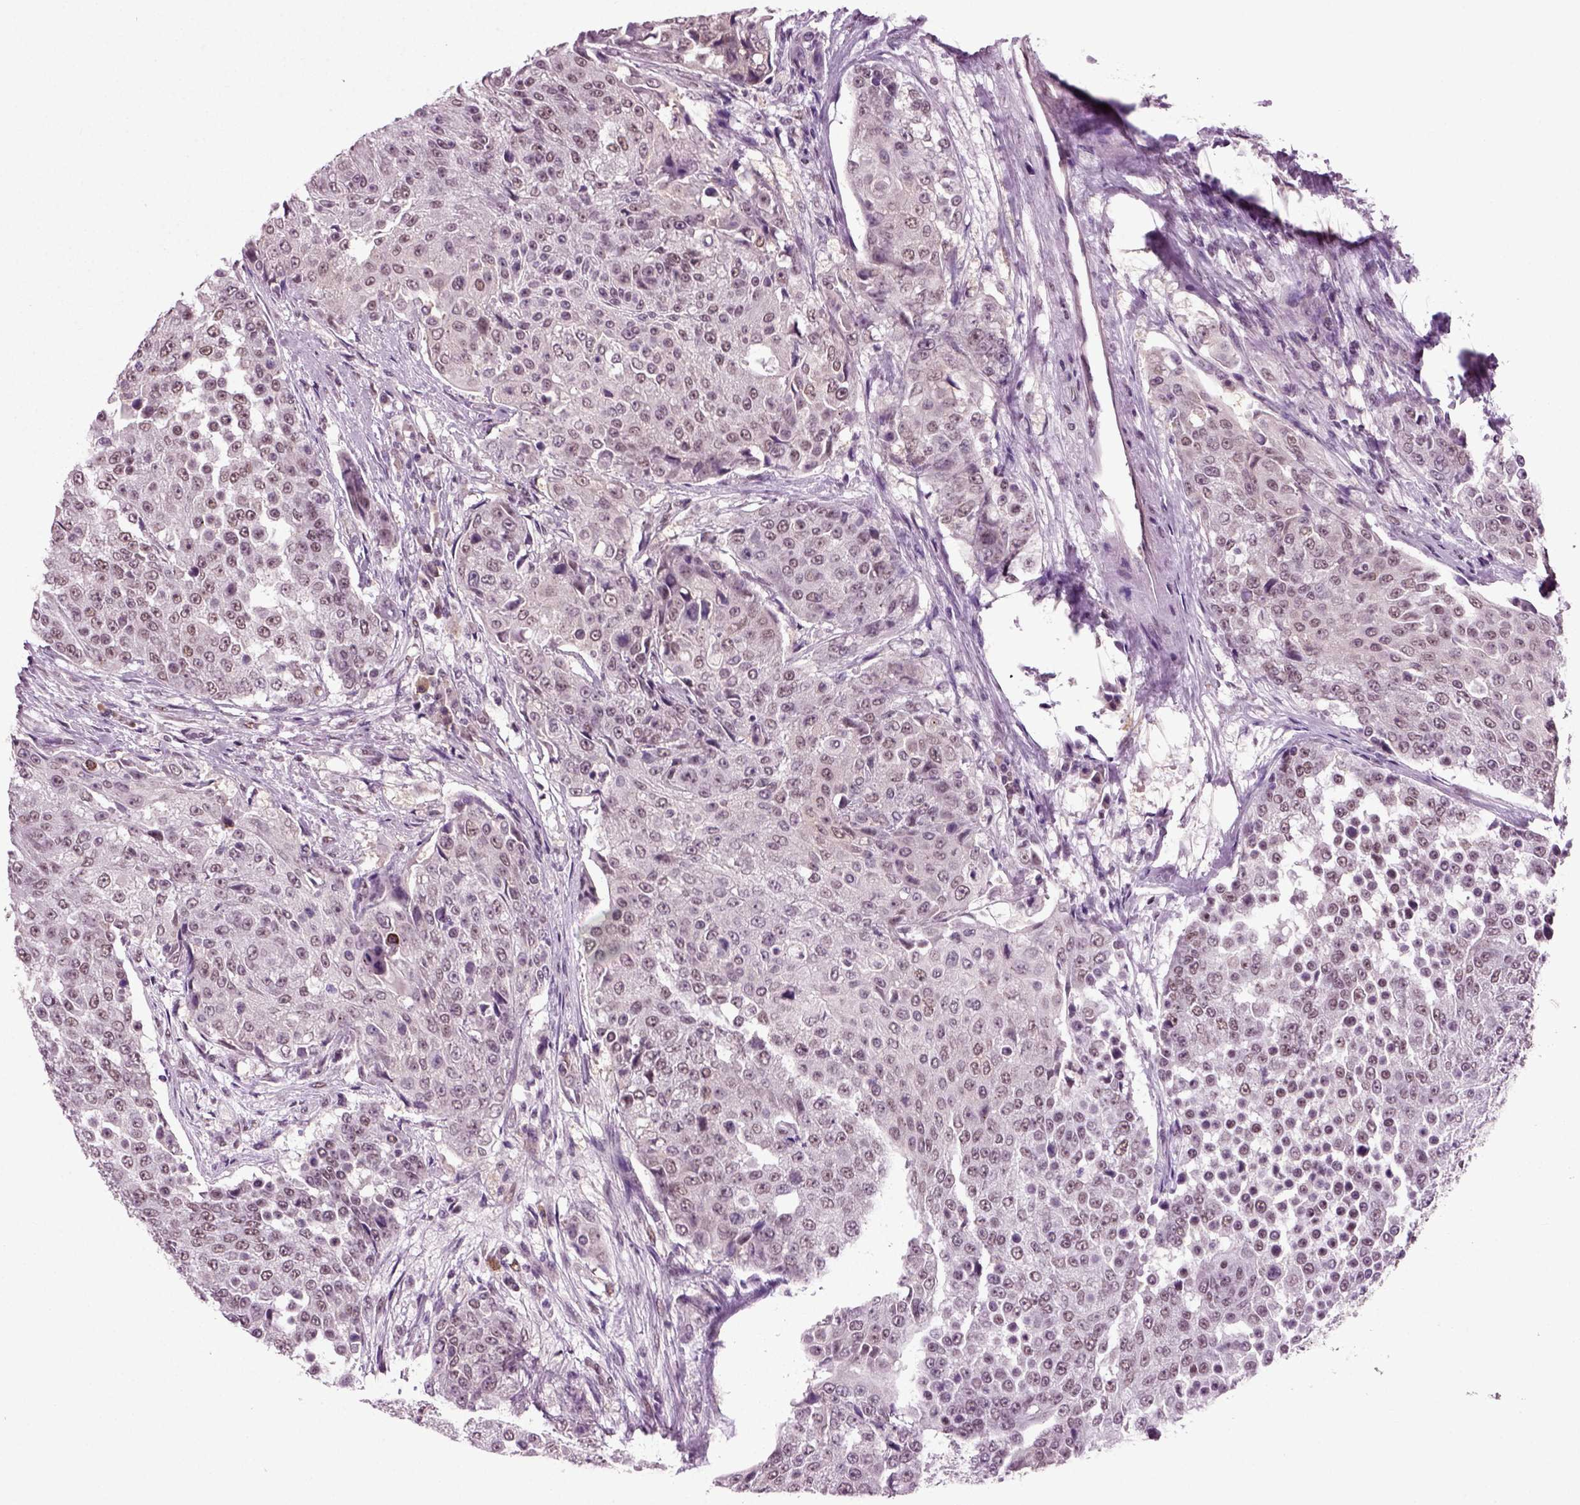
{"staining": {"intensity": "moderate", "quantity": "<25%", "location": "nuclear"}, "tissue": "urothelial cancer", "cell_type": "Tumor cells", "image_type": "cancer", "snomed": [{"axis": "morphology", "description": "Urothelial carcinoma, High grade"}, {"axis": "topography", "description": "Urinary bladder"}], "caption": "Protein staining demonstrates moderate nuclear positivity in about <25% of tumor cells in urothelial cancer. Using DAB (3,3'-diaminobenzidine) (brown) and hematoxylin (blue) stains, captured at high magnification using brightfield microscopy.", "gene": "RCOR3", "patient": {"sex": "female", "age": 63}}